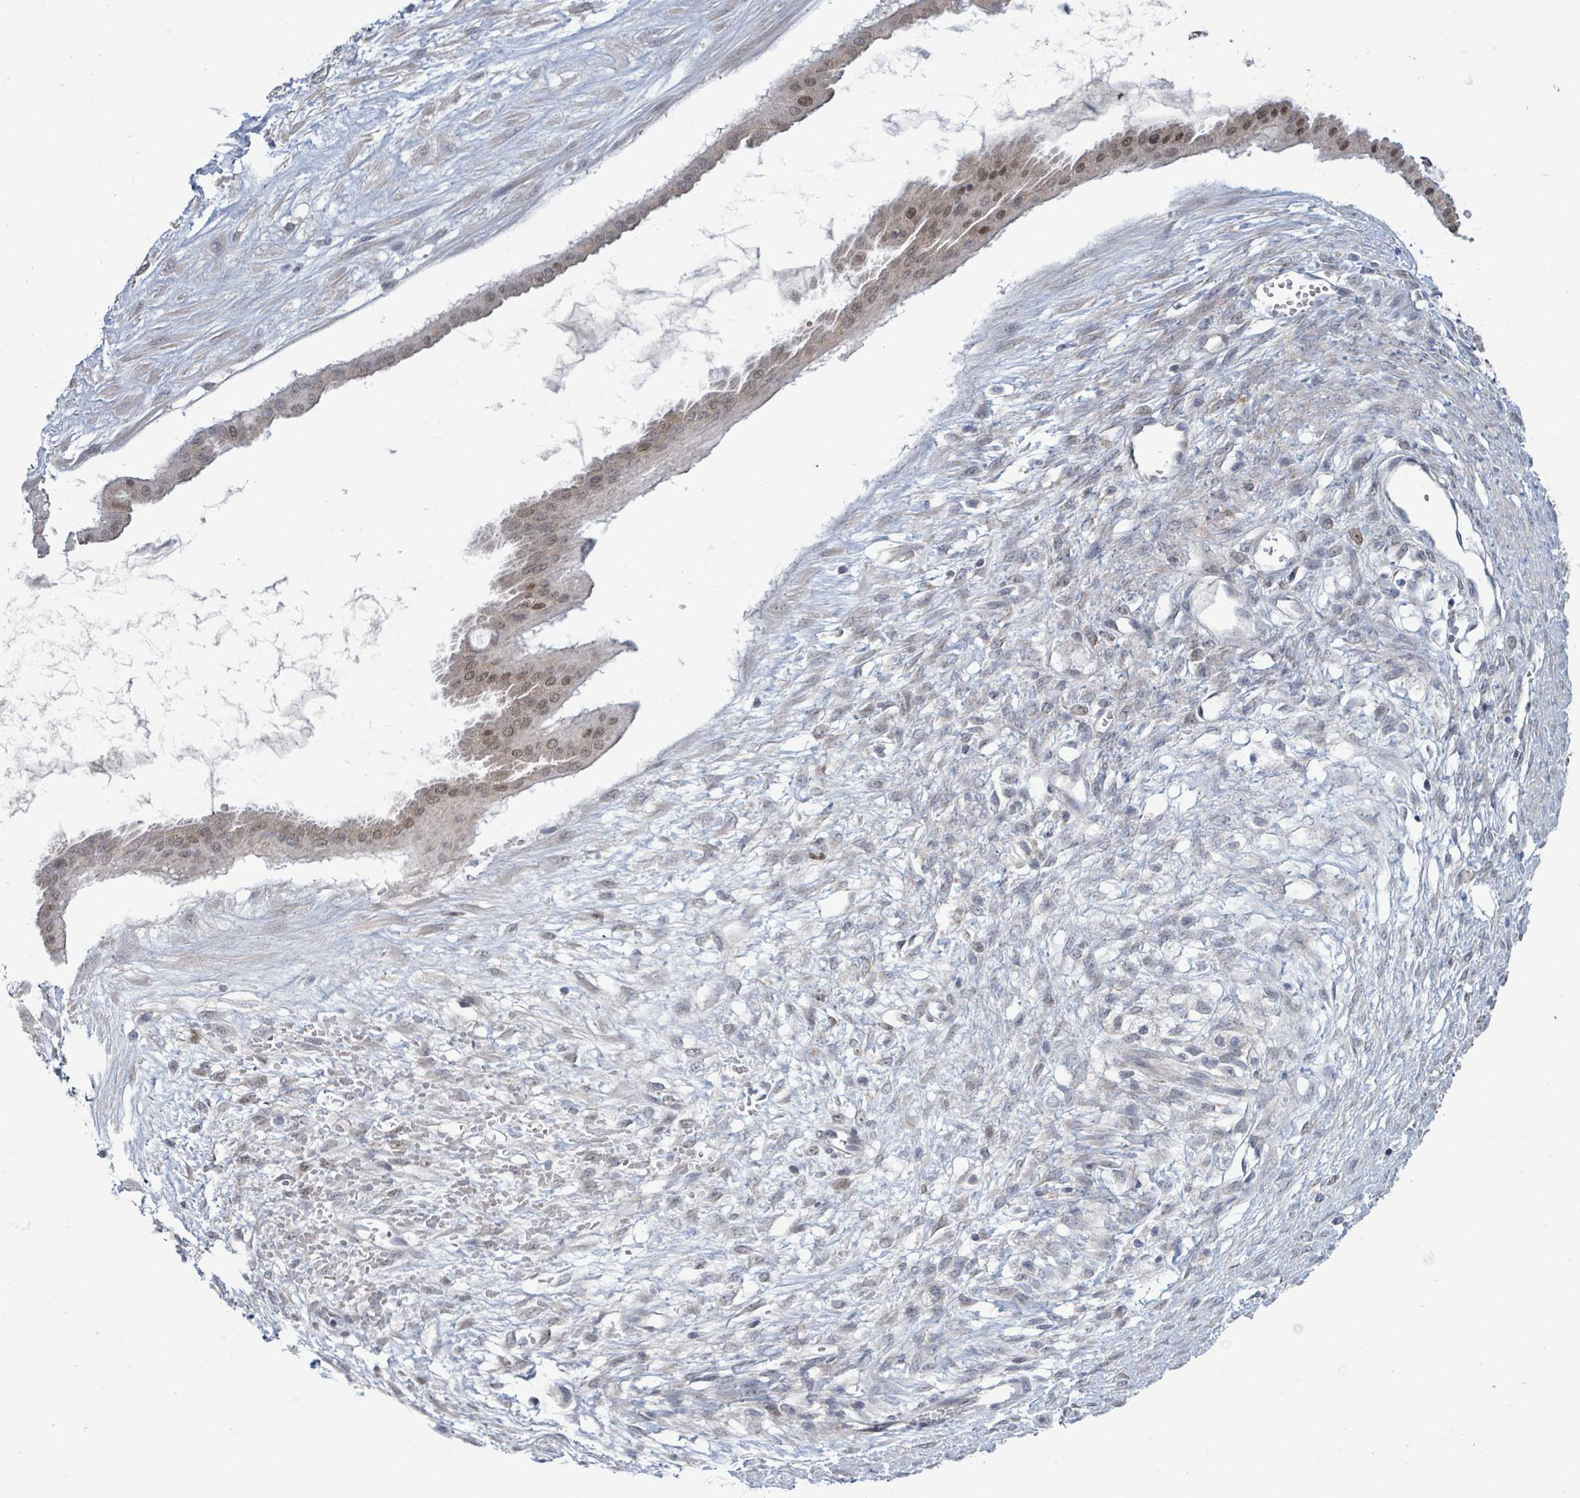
{"staining": {"intensity": "moderate", "quantity": ">75%", "location": "nuclear"}, "tissue": "ovarian cancer", "cell_type": "Tumor cells", "image_type": "cancer", "snomed": [{"axis": "morphology", "description": "Cystadenocarcinoma, mucinous, NOS"}, {"axis": "topography", "description": "Ovary"}], "caption": "A medium amount of moderate nuclear staining is seen in approximately >75% of tumor cells in ovarian mucinous cystadenocarcinoma tissue. The protein of interest is shown in brown color, while the nuclei are stained blue.", "gene": "ZFPM1", "patient": {"sex": "female", "age": 73}}